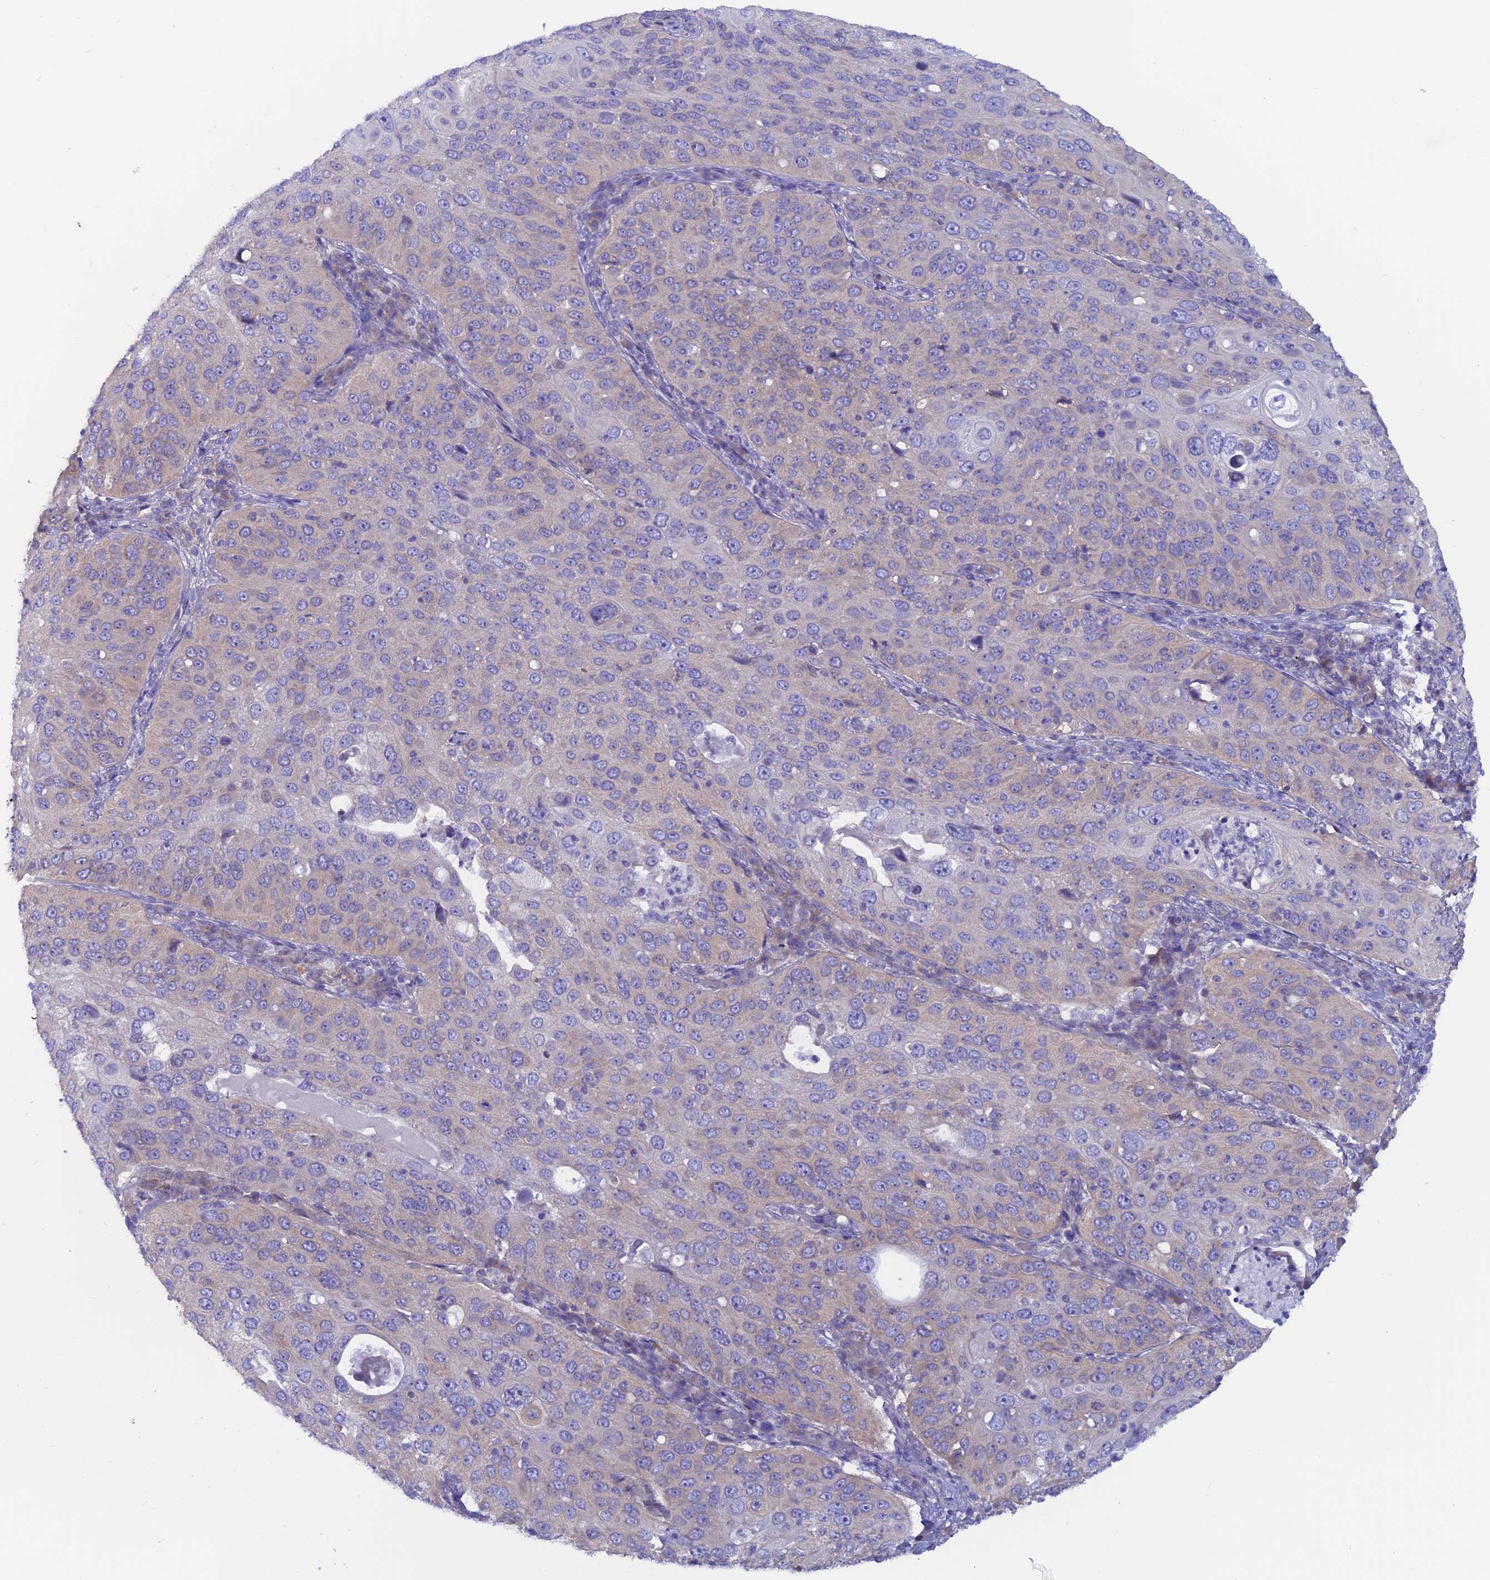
{"staining": {"intensity": "moderate", "quantity": "25%-75%", "location": "cytoplasmic/membranous"}, "tissue": "cervical cancer", "cell_type": "Tumor cells", "image_type": "cancer", "snomed": [{"axis": "morphology", "description": "Squamous cell carcinoma, NOS"}, {"axis": "topography", "description": "Cervix"}], "caption": "Human squamous cell carcinoma (cervical) stained with a protein marker reveals moderate staining in tumor cells.", "gene": "LZTFL1", "patient": {"sex": "female", "age": 36}}